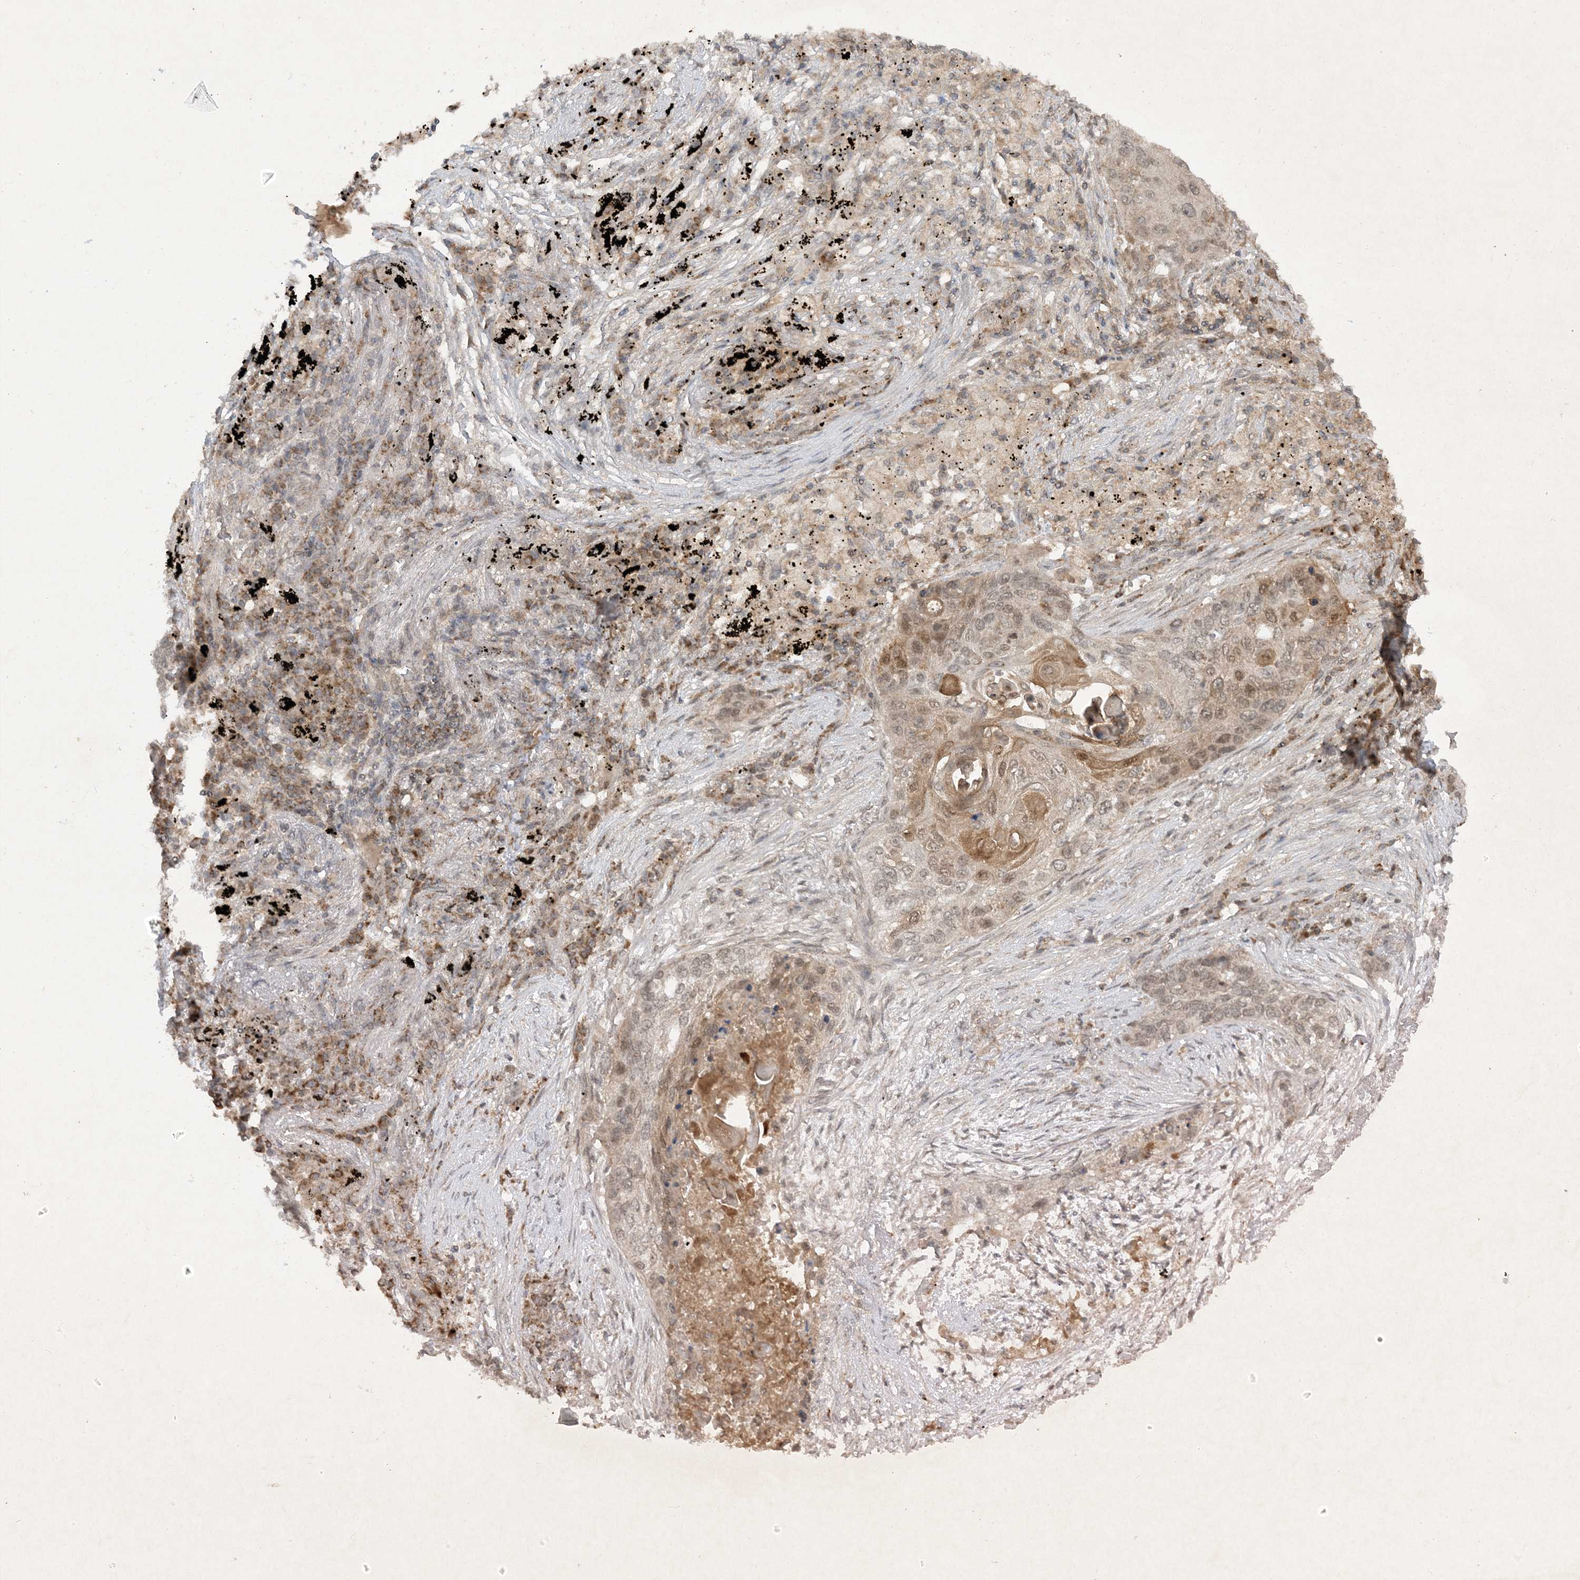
{"staining": {"intensity": "moderate", "quantity": "<25%", "location": "cytoplasmic/membranous,nuclear"}, "tissue": "lung cancer", "cell_type": "Tumor cells", "image_type": "cancer", "snomed": [{"axis": "morphology", "description": "Squamous cell carcinoma, NOS"}, {"axis": "topography", "description": "Lung"}], "caption": "Lung squamous cell carcinoma was stained to show a protein in brown. There is low levels of moderate cytoplasmic/membranous and nuclear expression in about <25% of tumor cells.", "gene": "ZNF213", "patient": {"sex": "female", "age": 63}}